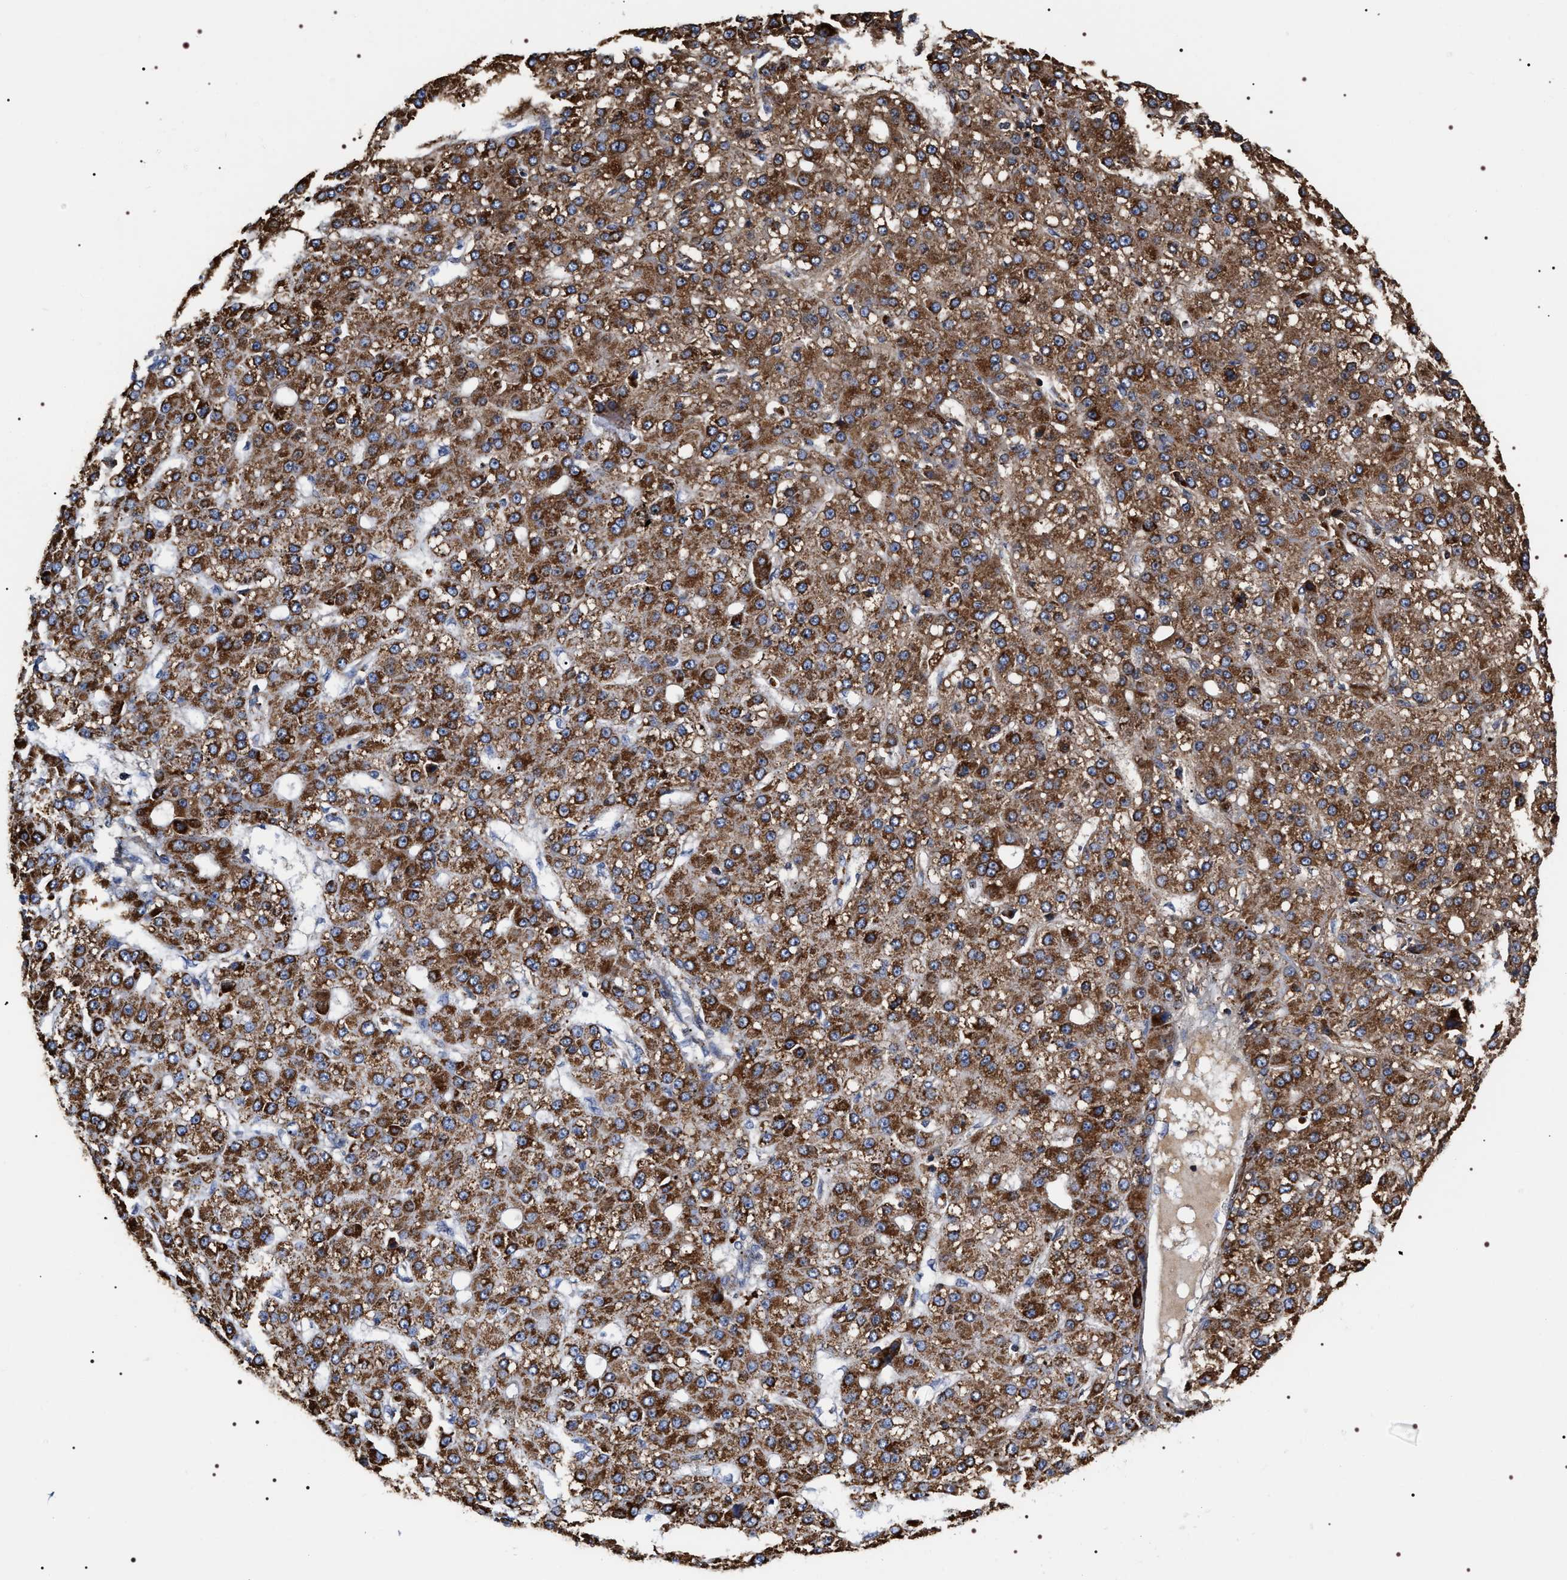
{"staining": {"intensity": "strong", "quantity": ">75%", "location": "cytoplasmic/membranous"}, "tissue": "liver cancer", "cell_type": "Tumor cells", "image_type": "cancer", "snomed": [{"axis": "morphology", "description": "Carcinoma, Hepatocellular, NOS"}, {"axis": "topography", "description": "Liver"}], "caption": "The immunohistochemical stain labels strong cytoplasmic/membranous positivity in tumor cells of liver cancer (hepatocellular carcinoma) tissue.", "gene": "COG5", "patient": {"sex": "male", "age": 67}}